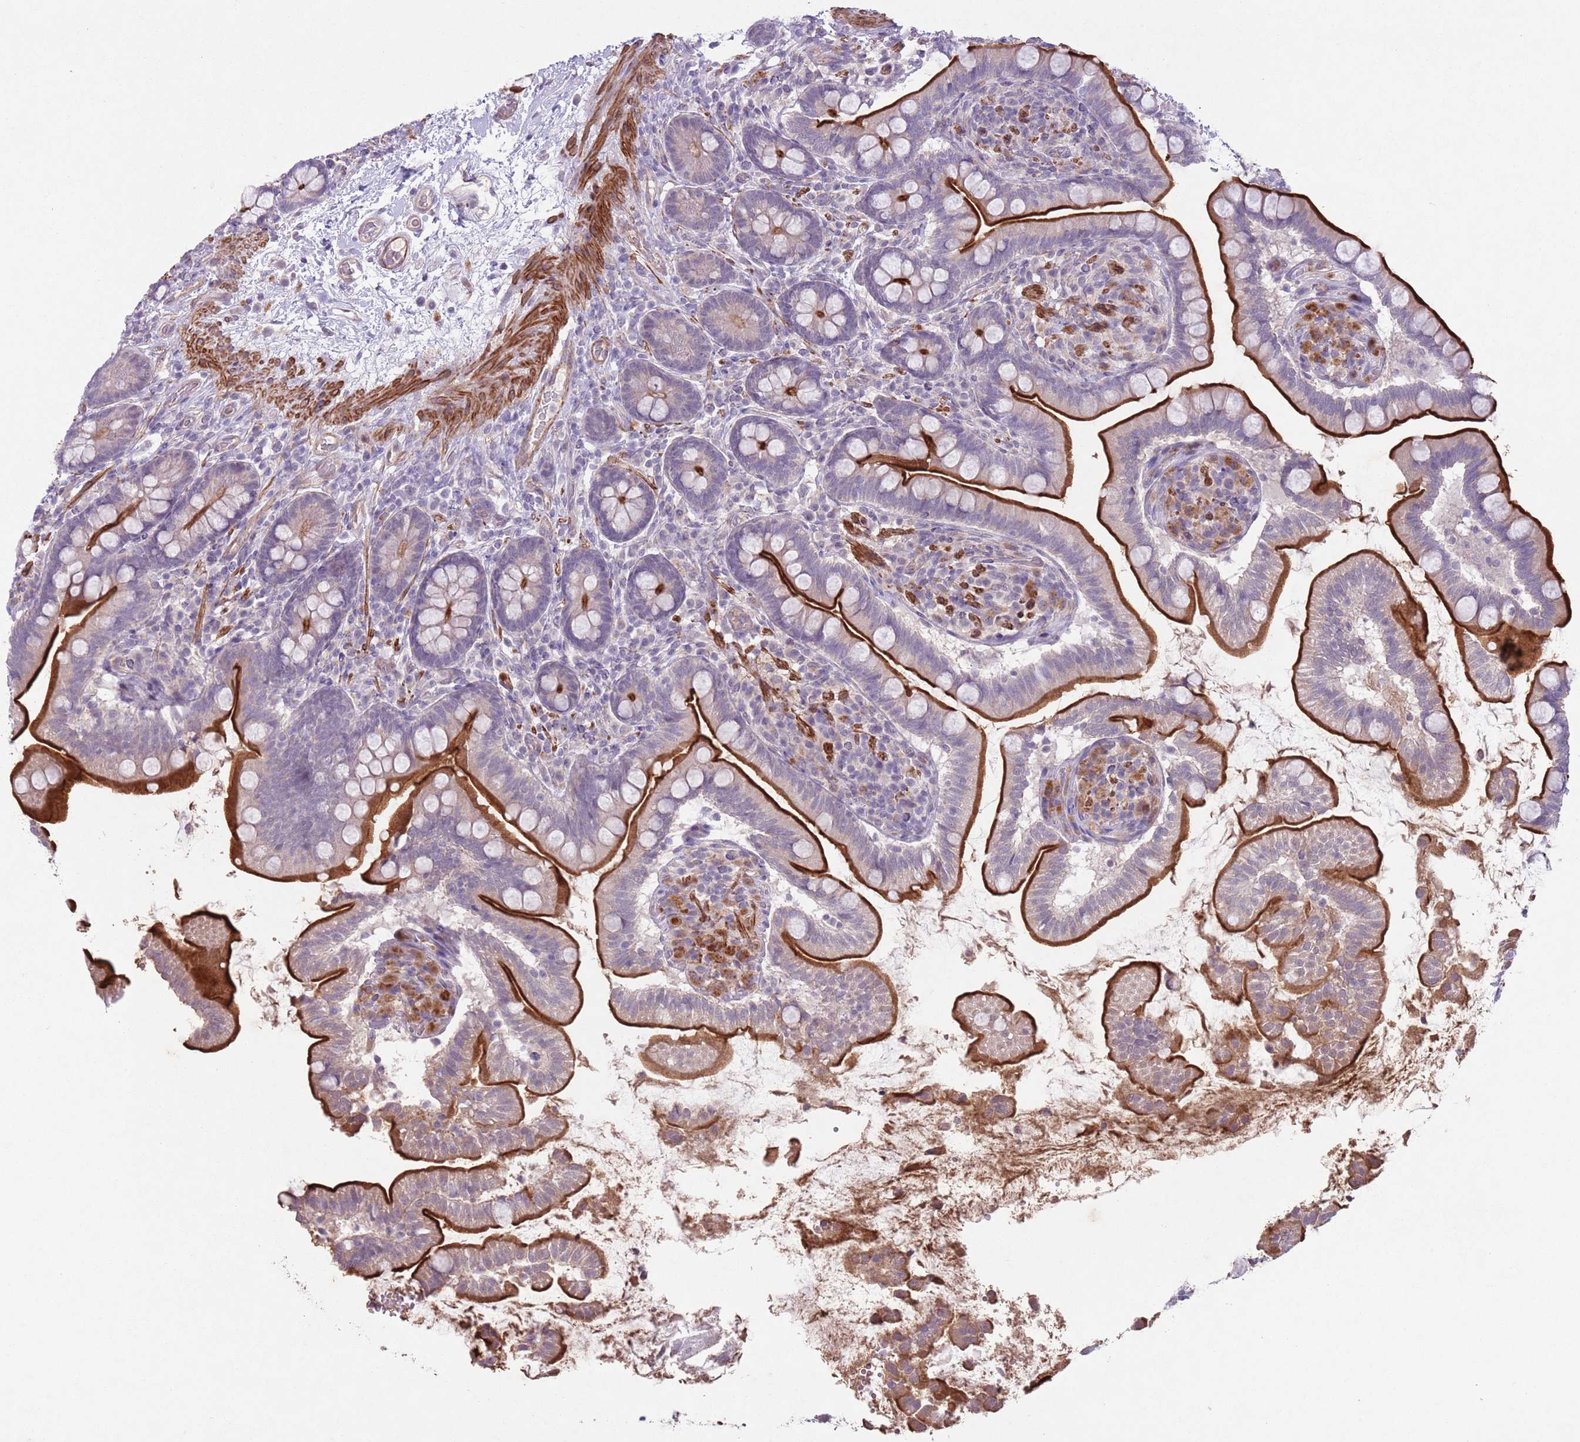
{"staining": {"intensity": "strong", "quantity": "25%-75%", "location": "cytoplasmic/membranous"}, "tissue": "small intestine", "cell_type": "Glandular cells", "image_type": "normal", "snomed": [{"axis": "morphology", "description": "Normal tissue, NOS"}, {"axis": "topography", "description": "Small intestine"}], "caption": "Brown immunohistochemical staining in benign small intestine reveals strong cytoplasmic/membranous staining in approximately 25%-75% of glandular cells.", "gene": "CCNI", "patient": {"sex": "female", "age": 64}}